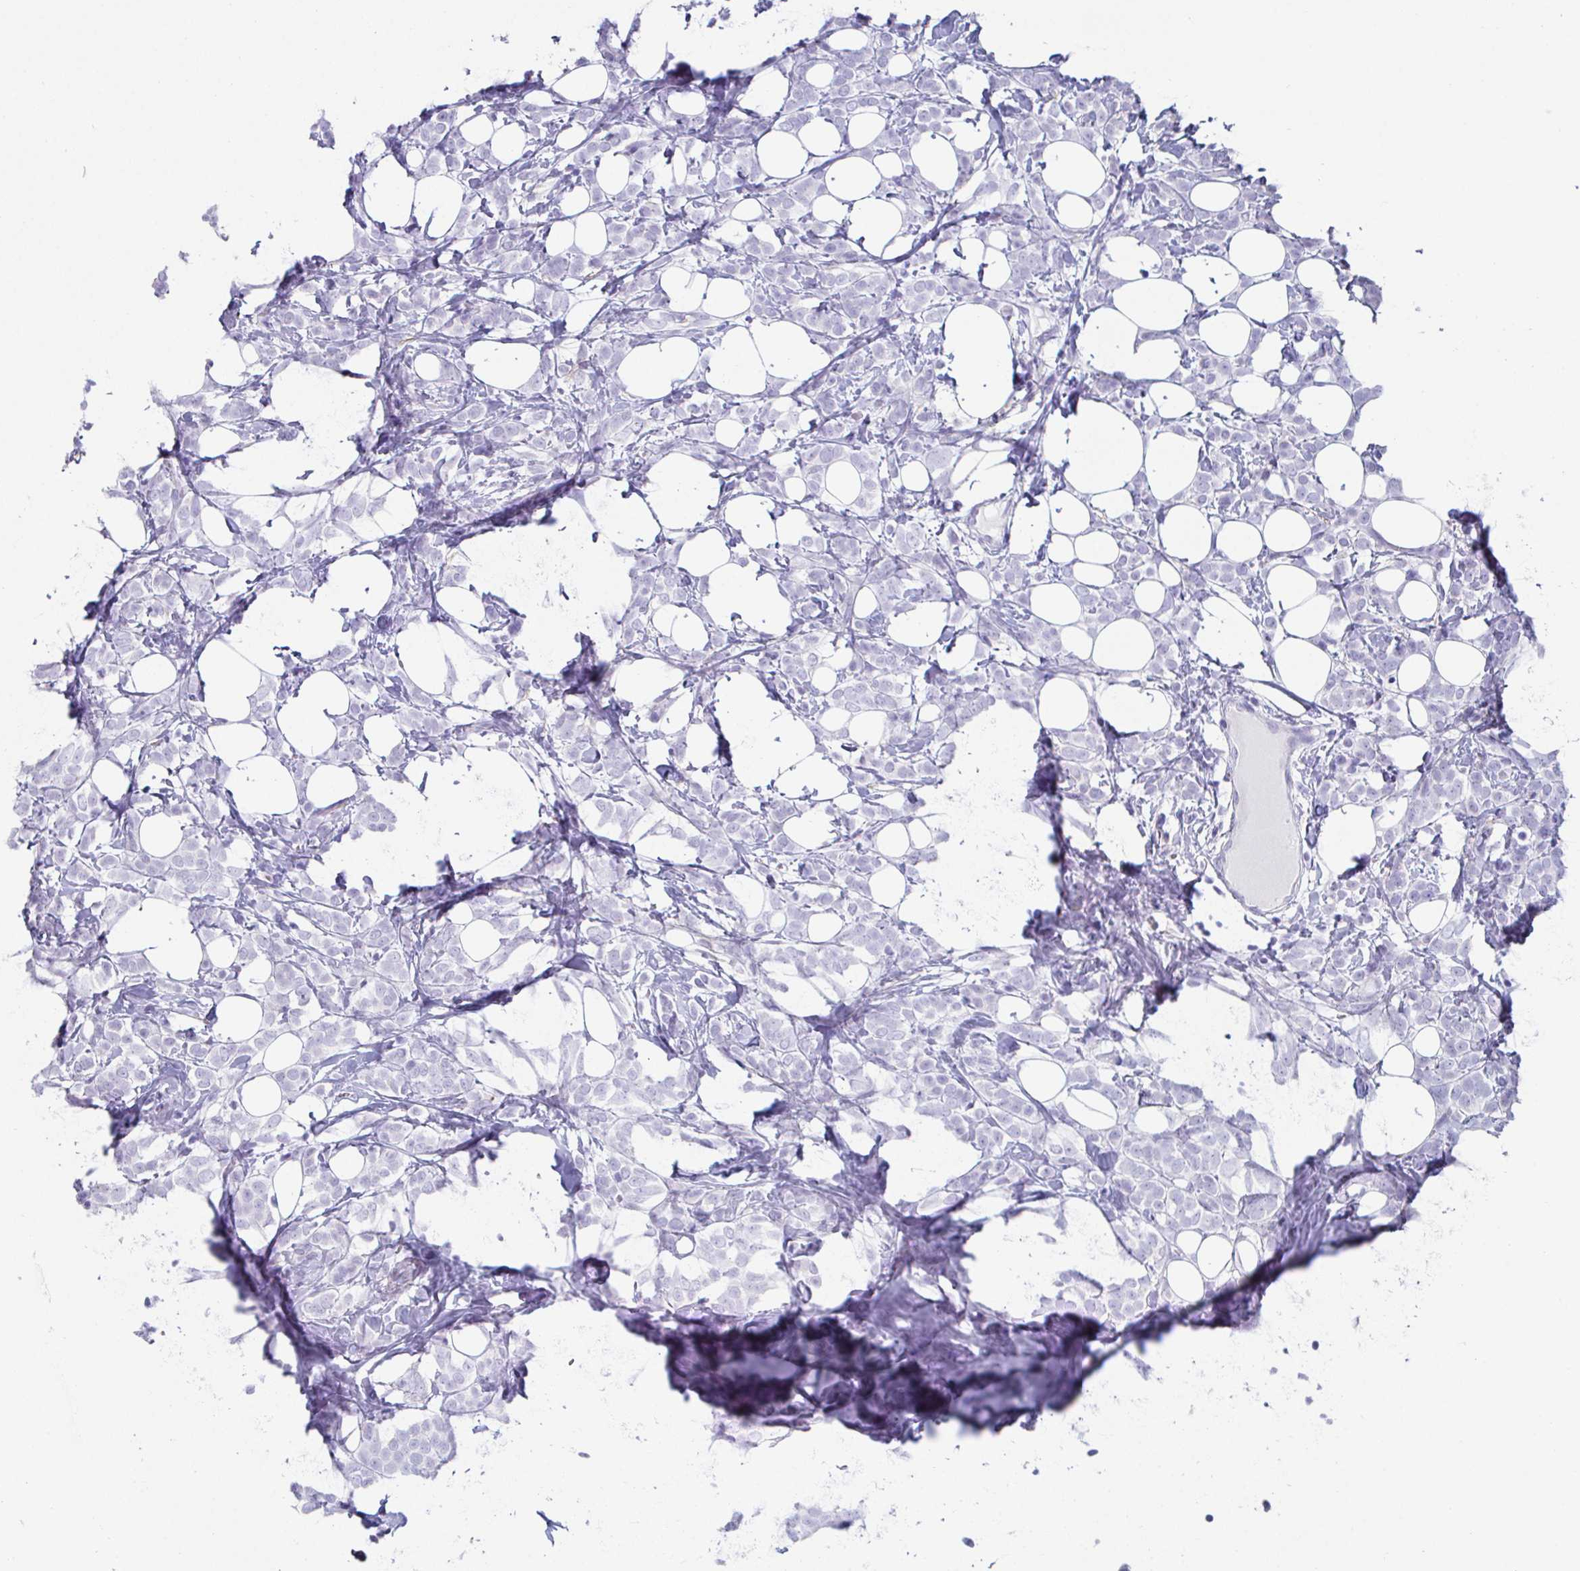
{"staining": {"intensity": "negative", "quantity": "none", "location": "none"}, "tissue": "breast cancer", "cell_type": "Tumor cells", "image_type": "cancer", "snomed": [{"axis": "morphology", "description": "Lobular carcinoma"}, {"axis": "topography", "description": "Breast"}], "caption": "Breast cancer stained for a protein using IHC demonstrates no positivity tumor cells.", "gene": "CREG2", "patient": {"sex": "female", "age": 49}}